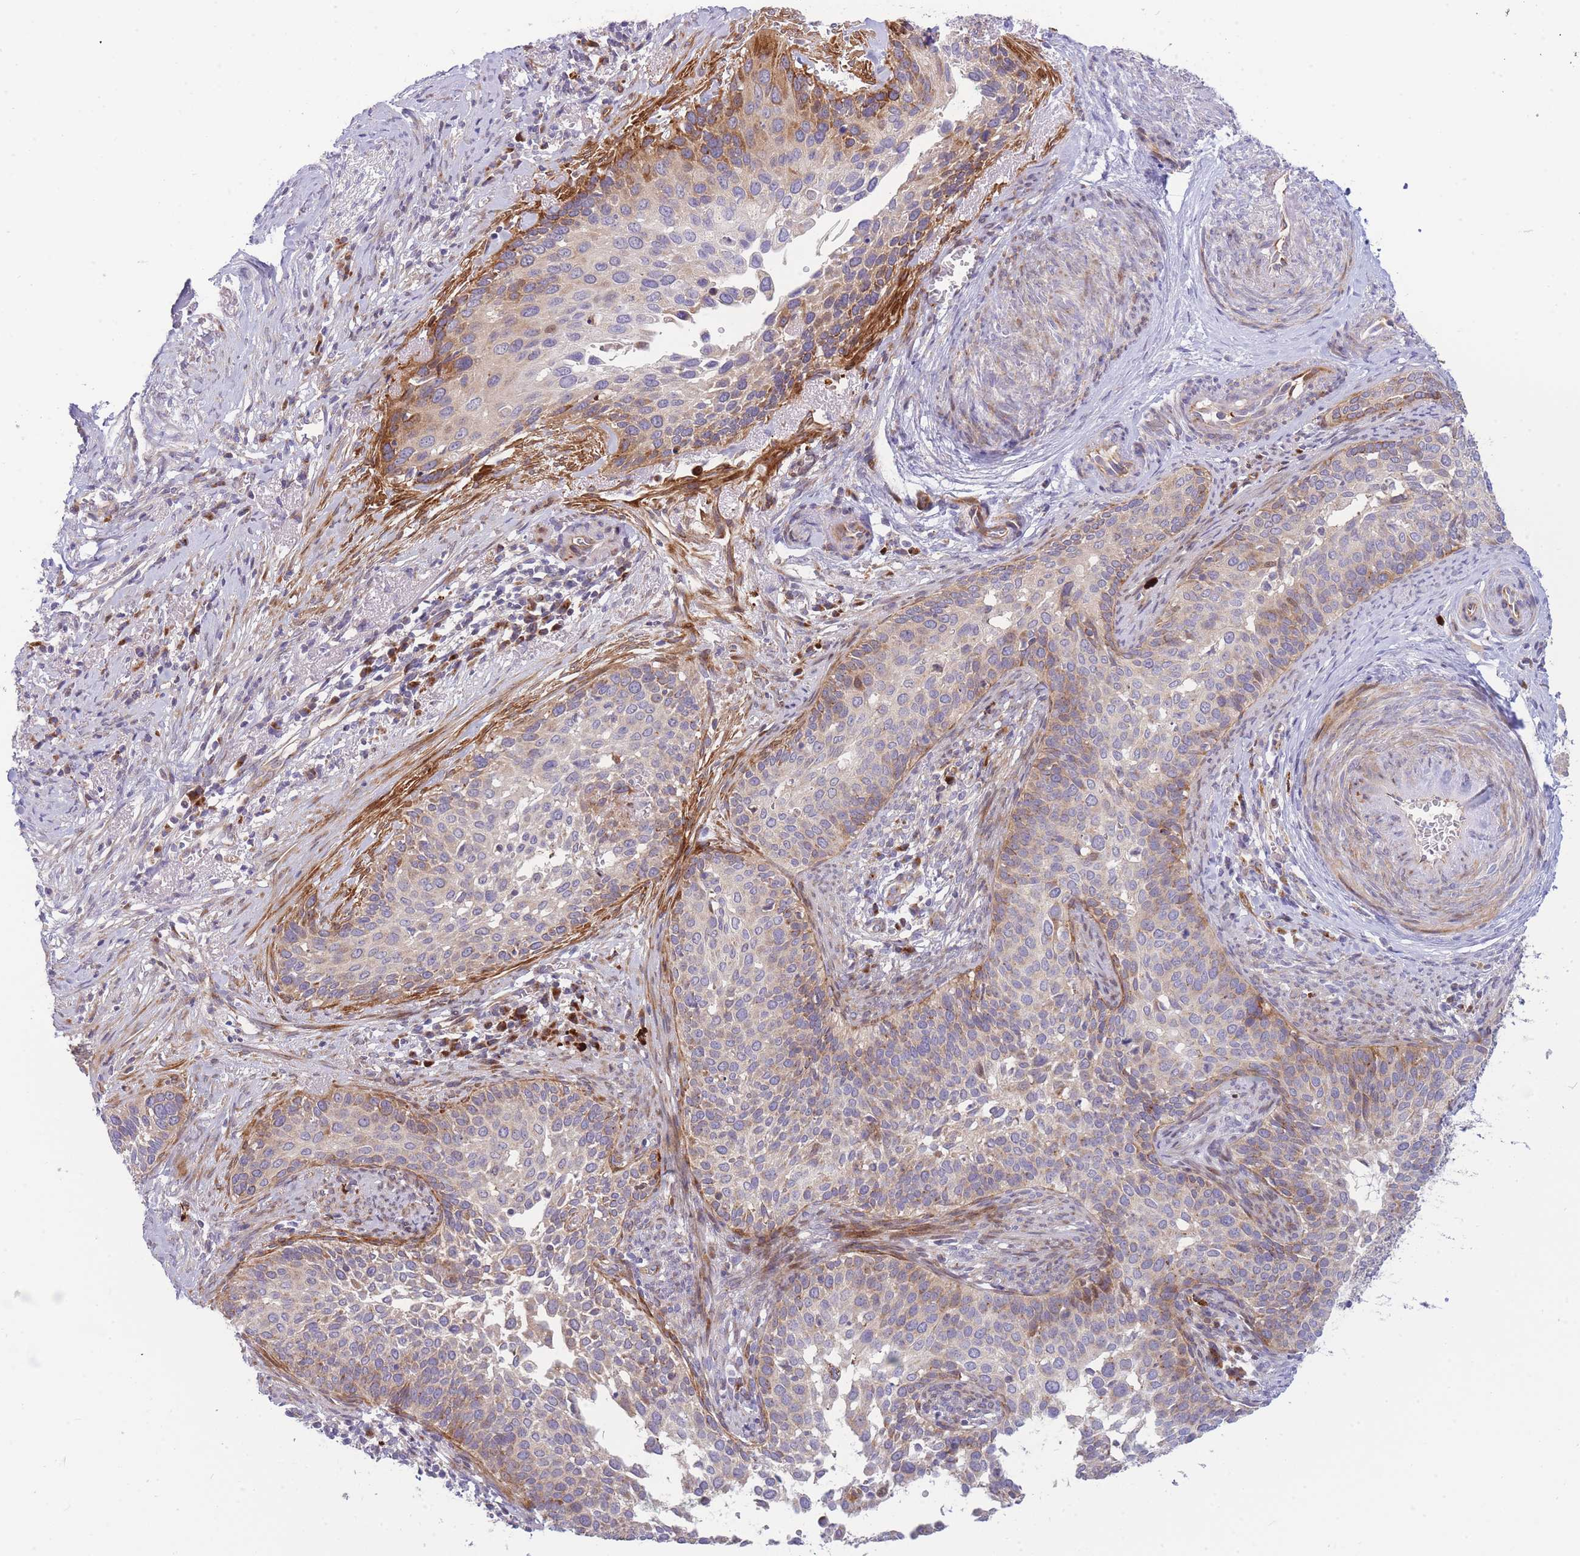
{"staining": {"intensity": "moderate", "quantity": "<25%", "location": "cytoplasmic/membranous"}, "tissue": "cervical cancer", "cell_type": "Tumor cells", "image_type": "cancer", "snomed": [{"axis": "morphology", "description": "Squamous cell carcinoma, NOS"}, {"axis": "topography", "description": "Cervix"}], "caption": "High-magnification brightfield microscopy of cervical squamous cell carcinoma stained with DAB (brown) and counterstained with hematoxylin (blue). tumor cells exhibit moderate cytoplasmic/membranous staining is appreciated in about<25% of cells.", "gene": "ATP5MC2", "patient": {"sex": "female", "age": 44}}